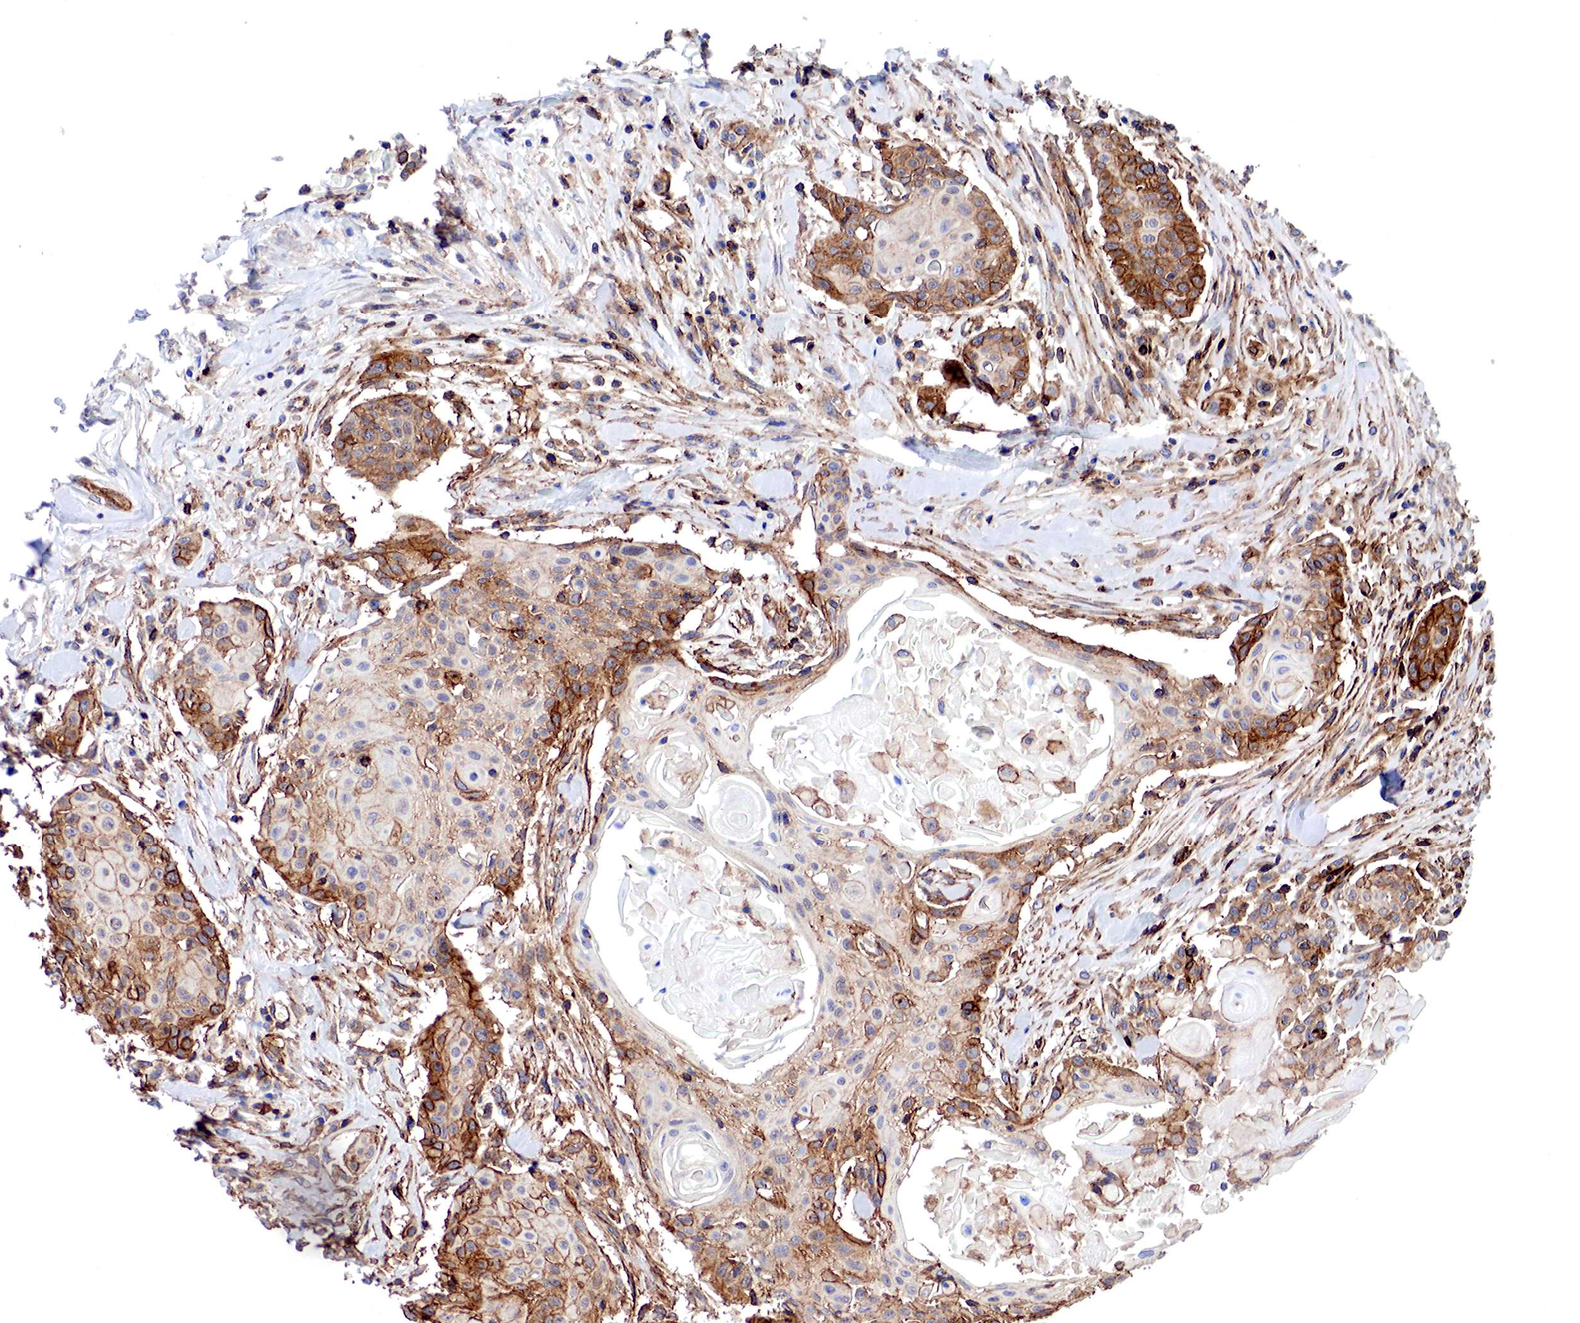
{"staining": {"intensity": "moderate", "quantity": "25%-75%", "location": "cytoplasmic/membranous"}, "tissue": "head and neck cancer", "cell_type": "Tumor cells", "image_type": "cancer", "snomed": [{"axis": "morphology", "description": "Squamous cell carcinoma, NOS"}, {"axis": "morphology", "description": "Squamous cell carcinoma, metastatic, NOS"}, {"axis": "topography", "description": "Lymph node"}, {"axis": "topography", "description": "Salivary gland"}, {"axis": "topography", "description": "Head-Neck"}], "caption": "Head and neck cancer (metastatic squamous cell carcinoma) stained with a protein marker exhibits moderate staining in tumor cells.", "gene": "PABIR2", "patient": {"sex": "female", "age": 74}}